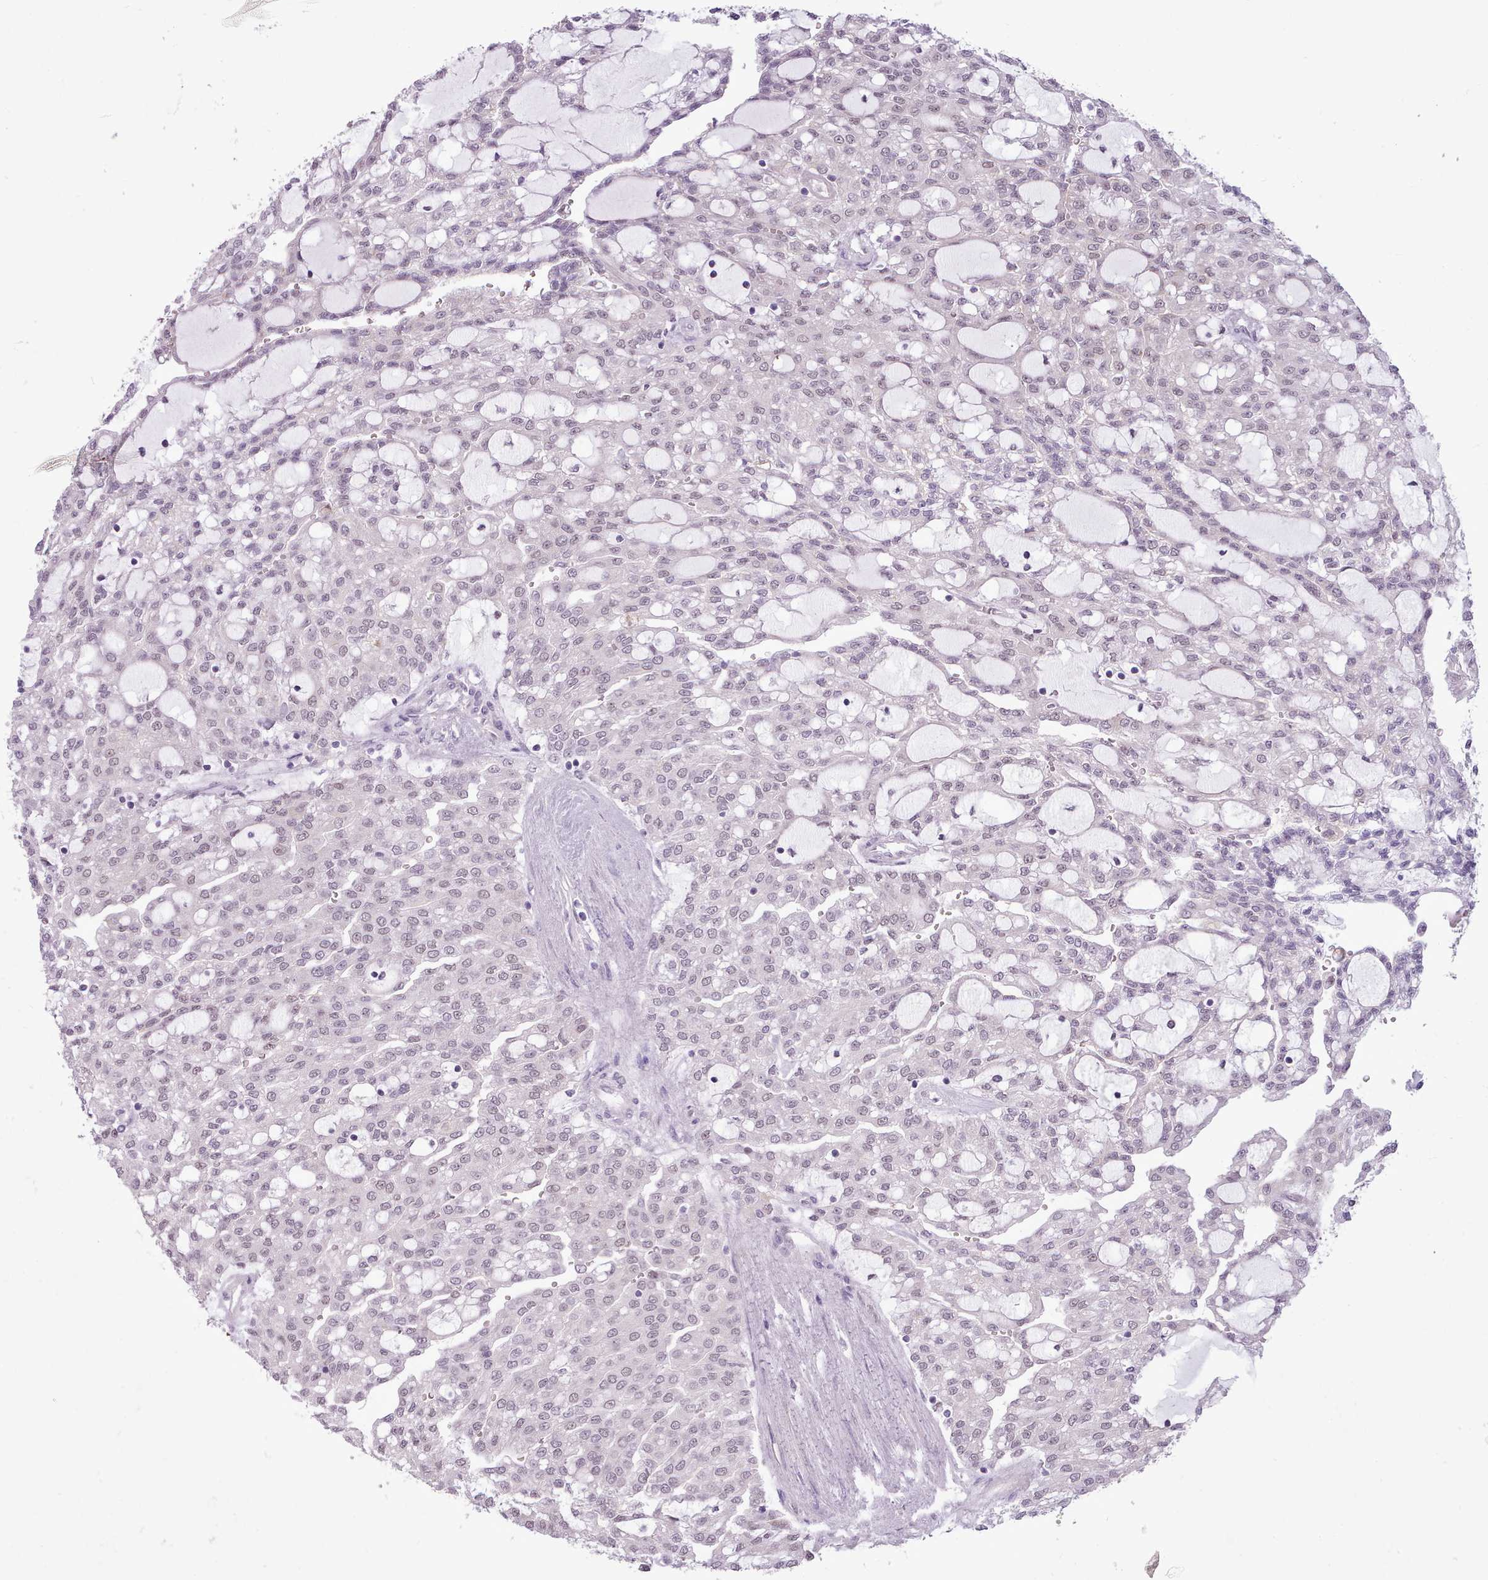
{"staining": {"intensity": "weak", "quantity": ">75%", "location": "nuclear"}, "tissue": "renal cancer", "cell_type": "Tumor cells", "image_type": "cancer", "snomed": [{"axis": "morphology", "description": "Adenocarcinoma, NOS"}, {"axis": "topography", "description": "Kidney"}], "caption": "A micrograph of renal cancer (adenocarcinoma) stained for a protein reveals weak nuclear brown staining in tumor cells.", "gene": "SLURP1", "patient": {"sex": "male", "age": 63}}